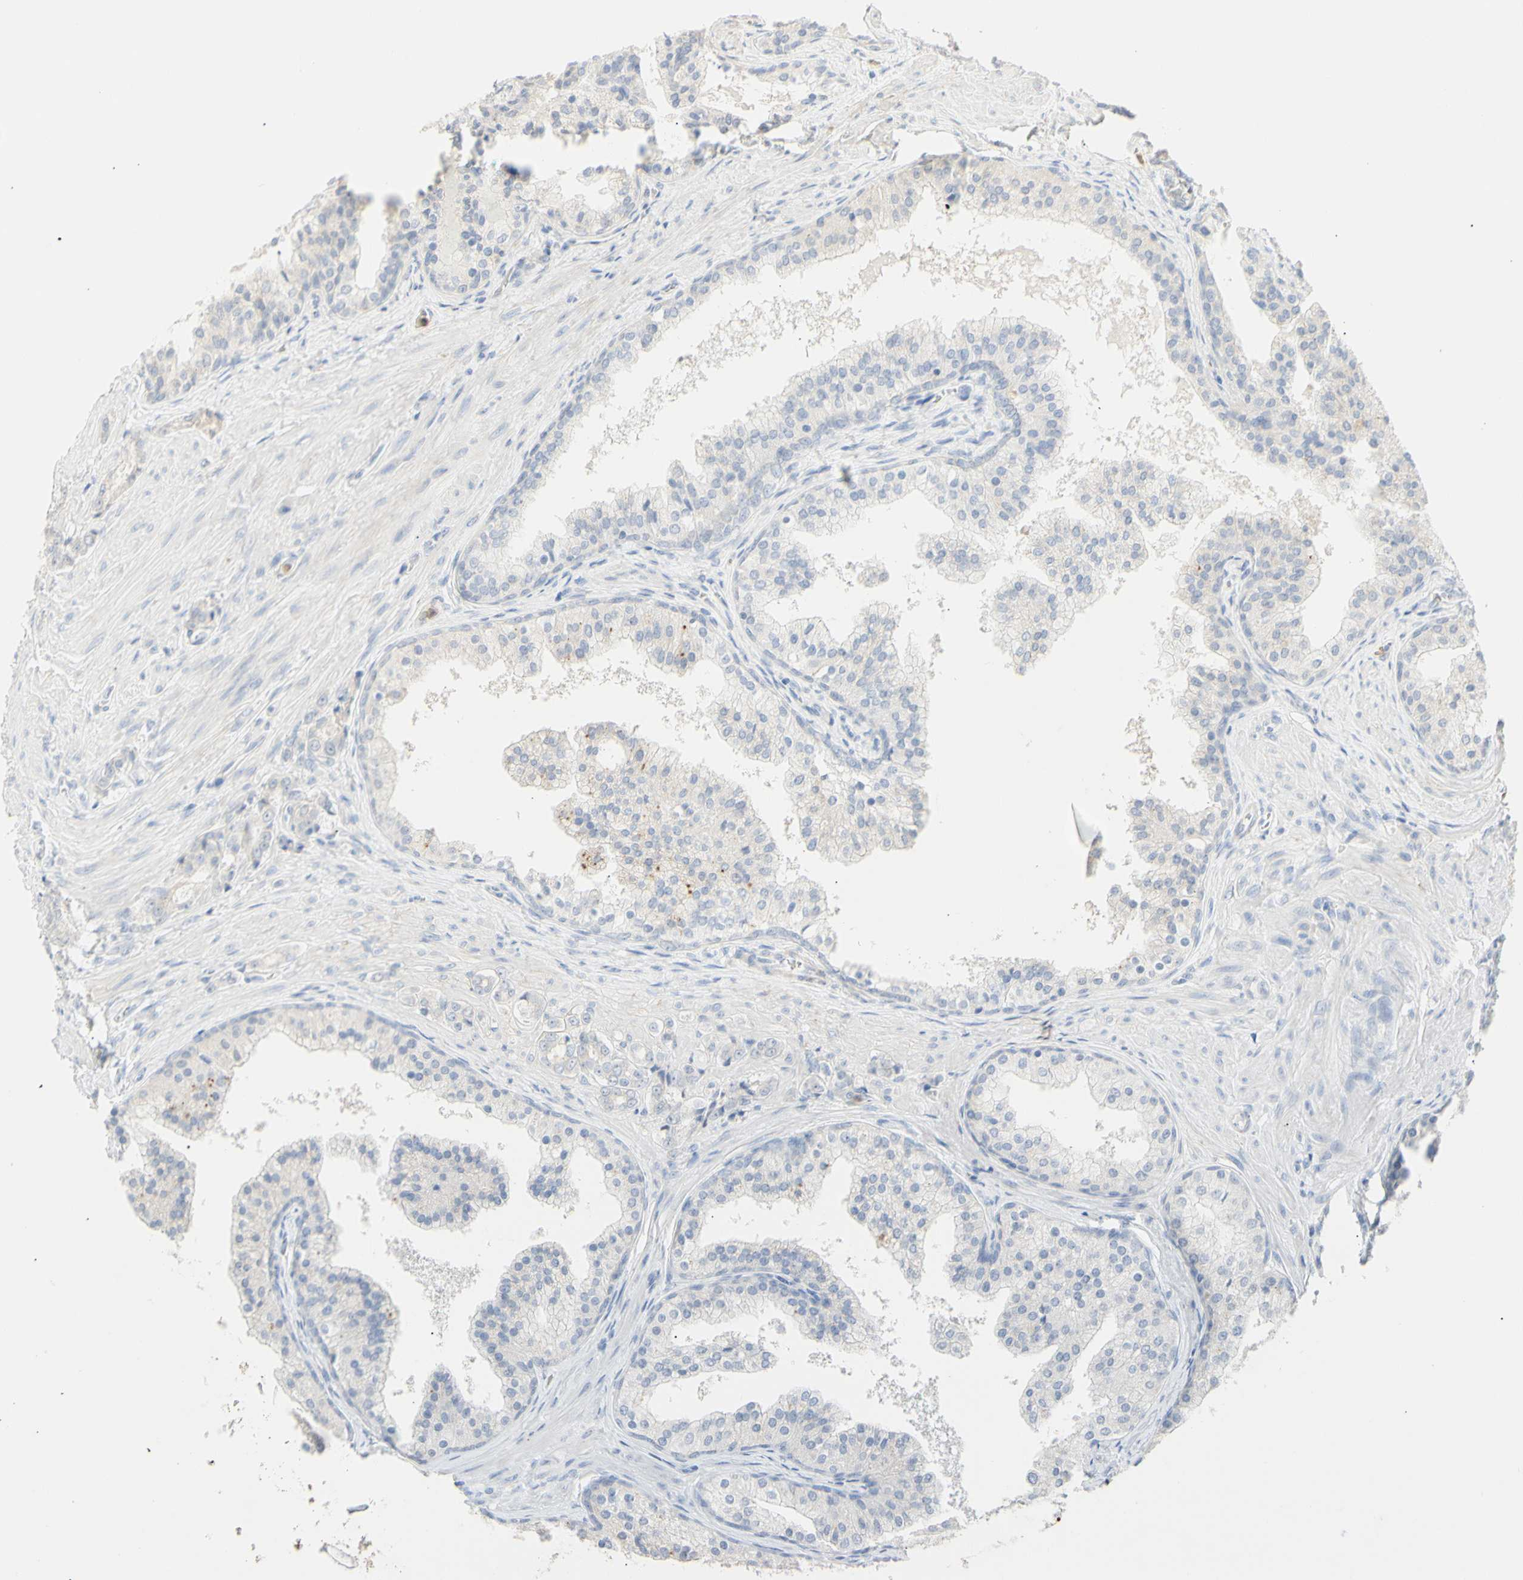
{"staining": {"intensity": "negative", "quantity": "none", "location": "none"}, "tissue": "prostate cancer", "cell_type": "Tumor cells", "image_type": "cancer", "snomed": [{"axis": "morphology", "description": "Adenocarcinoma, Low grade"}, {"axis": "topography", "description": "Prostate"}], "caption": "Tumor cells show no significant staining in prostate cancer.", "gene": "B4GALNT3", "patient": {"sex": "male", "age": 60}}